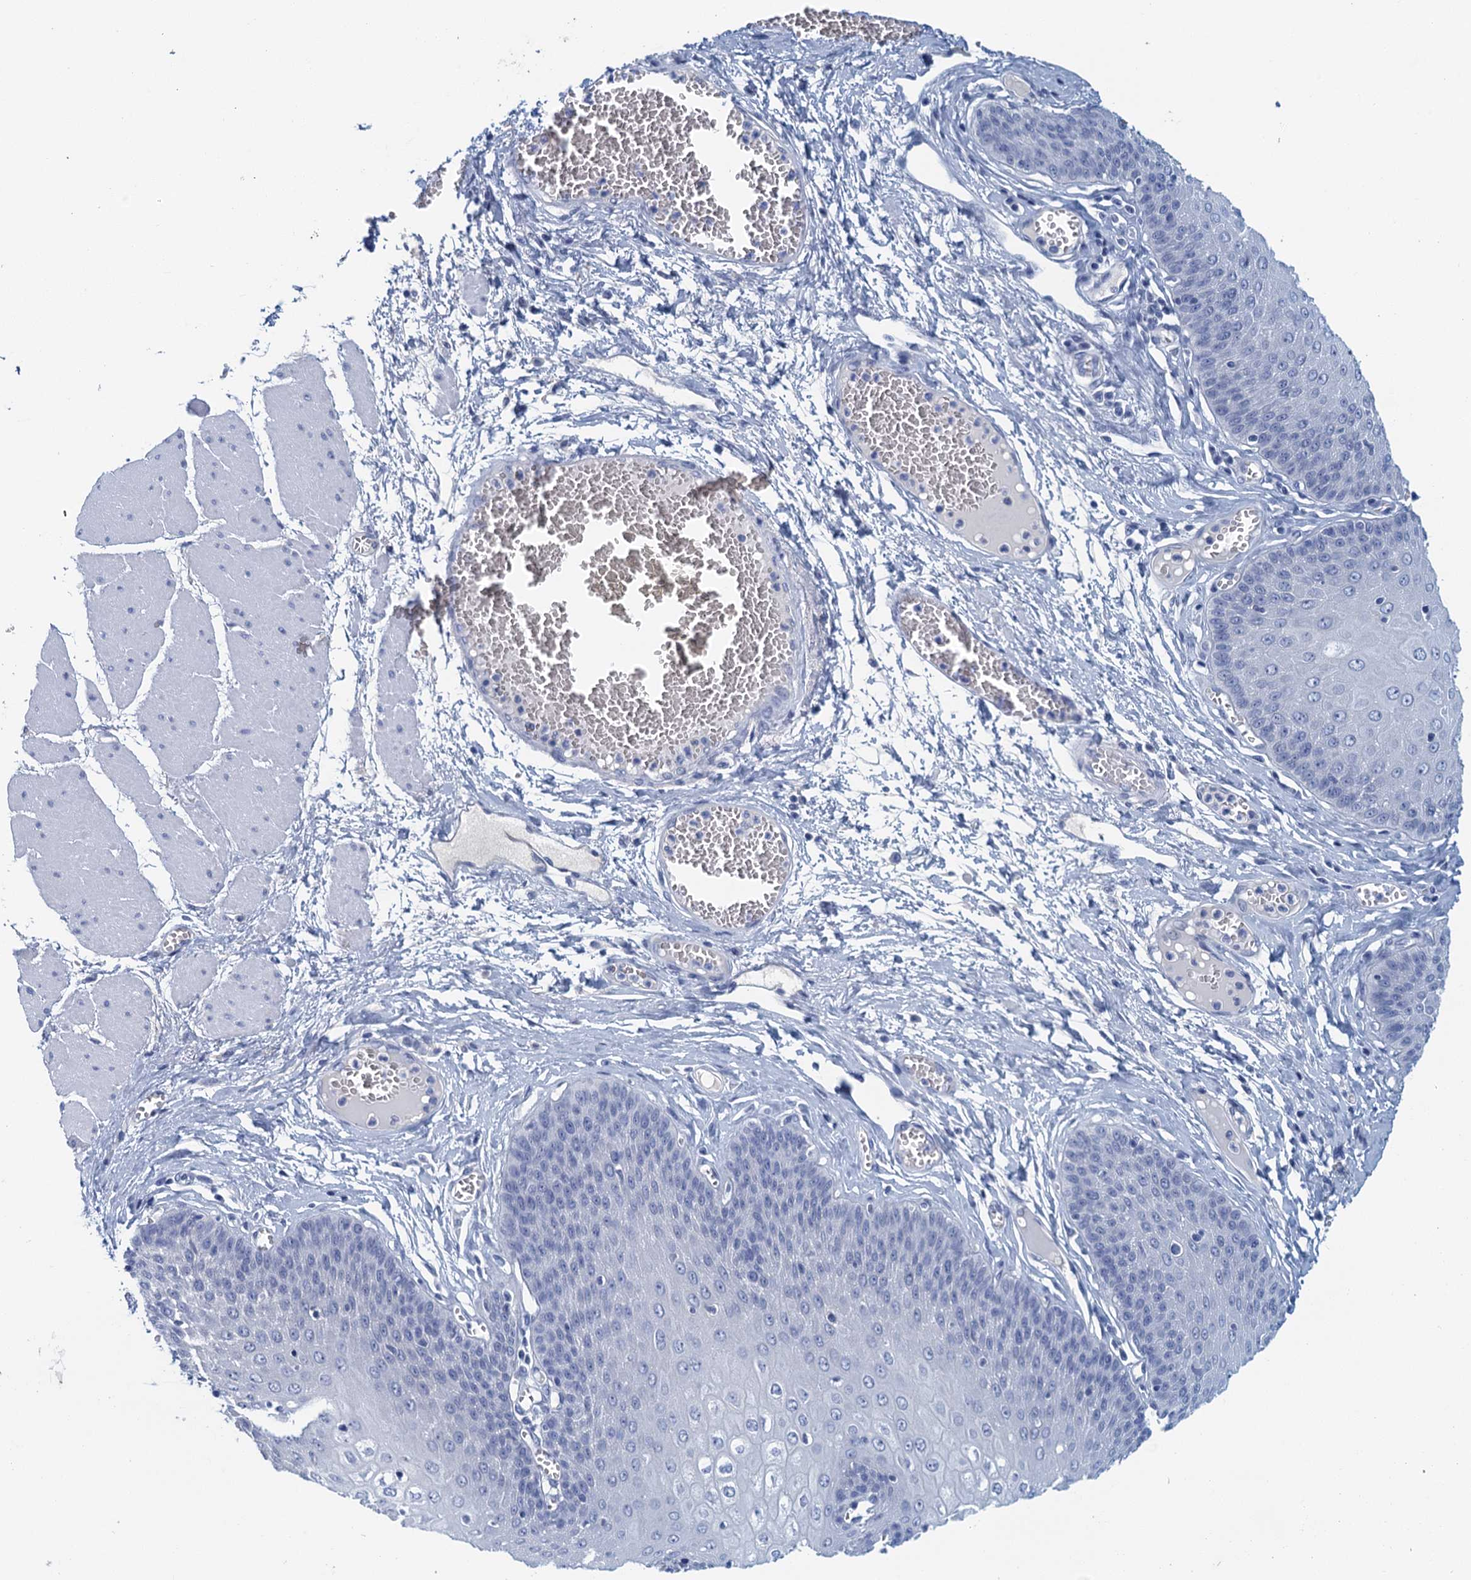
{"staining": {"intensity": "negative", "quantity": "none", "location": "none"}, "tissue": "esophagus", "cell_type": "Squamous epithelial cells", "image_type": "normal", "snomed": [{"axis": "morphology", "description": "Normal tissue, NOS"}, {"axis": "topography", "description": "Esophagus"}], "caption": "IHC photomicrograph of normal human esophagus stained for a protein (brown), which demonstrates no staining in squamous epithelial cells. Brightfield microscopy of immunohistochemistry stained with DAB (brown) and hematoxylin (blue), captured at high magnification.", "gene": "CYP51A1", "patient": {"sex": "male", "age": 60}}